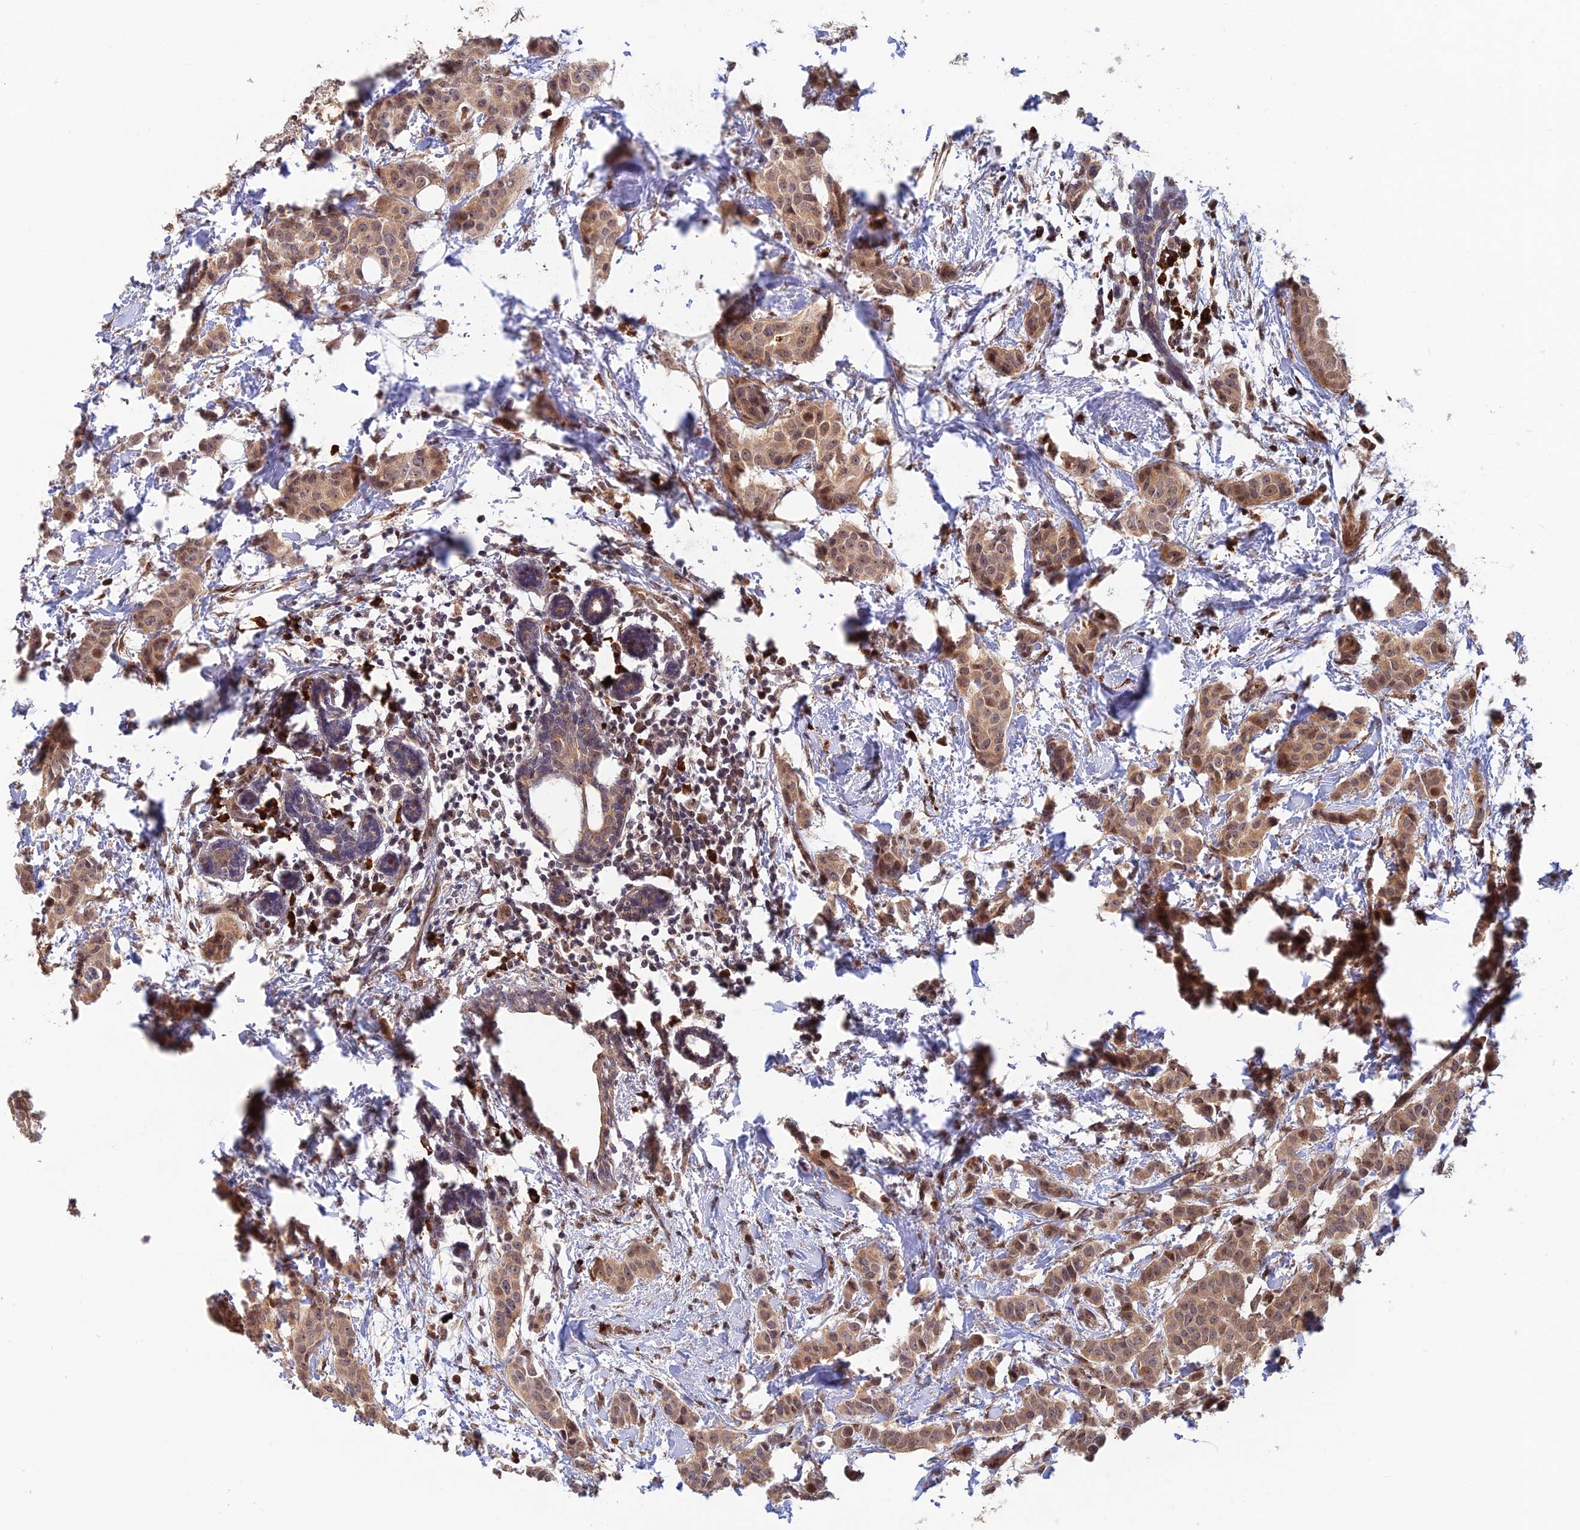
{"staining": {"intensity": "moderate", "quantity": ">75%", "location": "cytoplasmic/membranous,nuclear"}, "tissue": "breast cancer", "cell_type": "Tumor cells", "image_type": "cancer", "snomed": [{"axis": "morphology", "description": "Duct carcinoma"}, {"axis": "topography", "description": "Breast"}], "caption": "This is a histology image of immunohistochemistry (IHC) staining of invasive ductal carcinoma (breast), which shows moderate staining in the cytoplasmic/membranous and nuclear of tumor cells.", "gene": "ZNF565", "patient": {"sex": "female", "age": 40}}